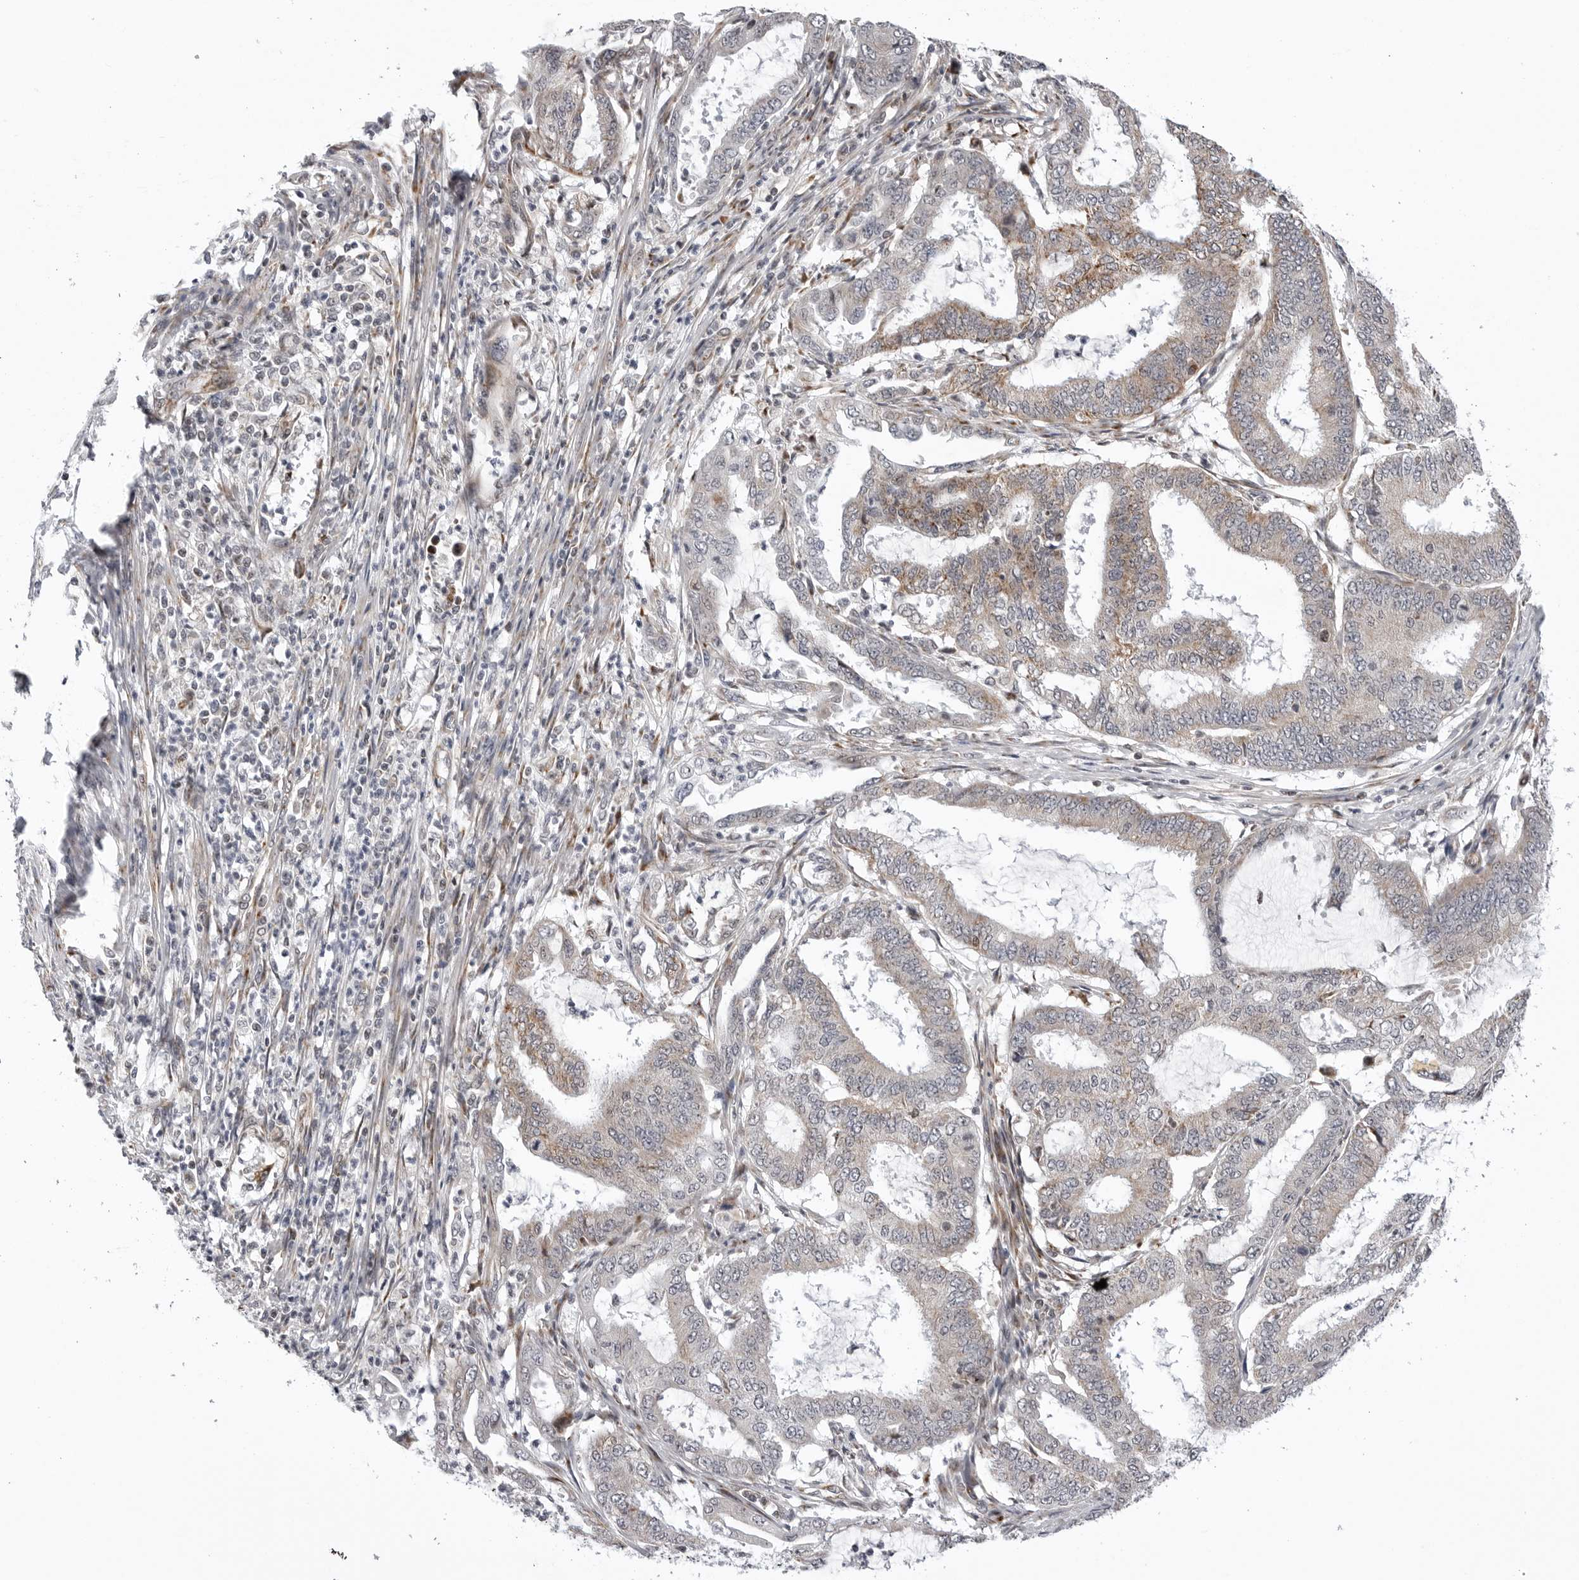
{"staining": {"intensity": "weak", "quantity": "<25%", "location": "cytoplasmic/membranous"}, "tissue": "endometrial cancer", "cell_type": "Tumor cells", "image_type": "cancer", "snomed": [{"axis": "morphology", "description": "Adenocarcinoma, NOS"}, {"axis": "topography", "description": "Endometrium"}], "caption": "A micrograph of human endometrial adenocarcinoma is negative for staining in tumor cells. Brightfield microscopy of immunohistochemistry (IHC) stained with DAB (3,3'-diaminobenzidine) (brown) and hematoxylin (blue), captured at high magnification.", "gene": "CDK20", "patient": {"sex": "female", "age": 51}}